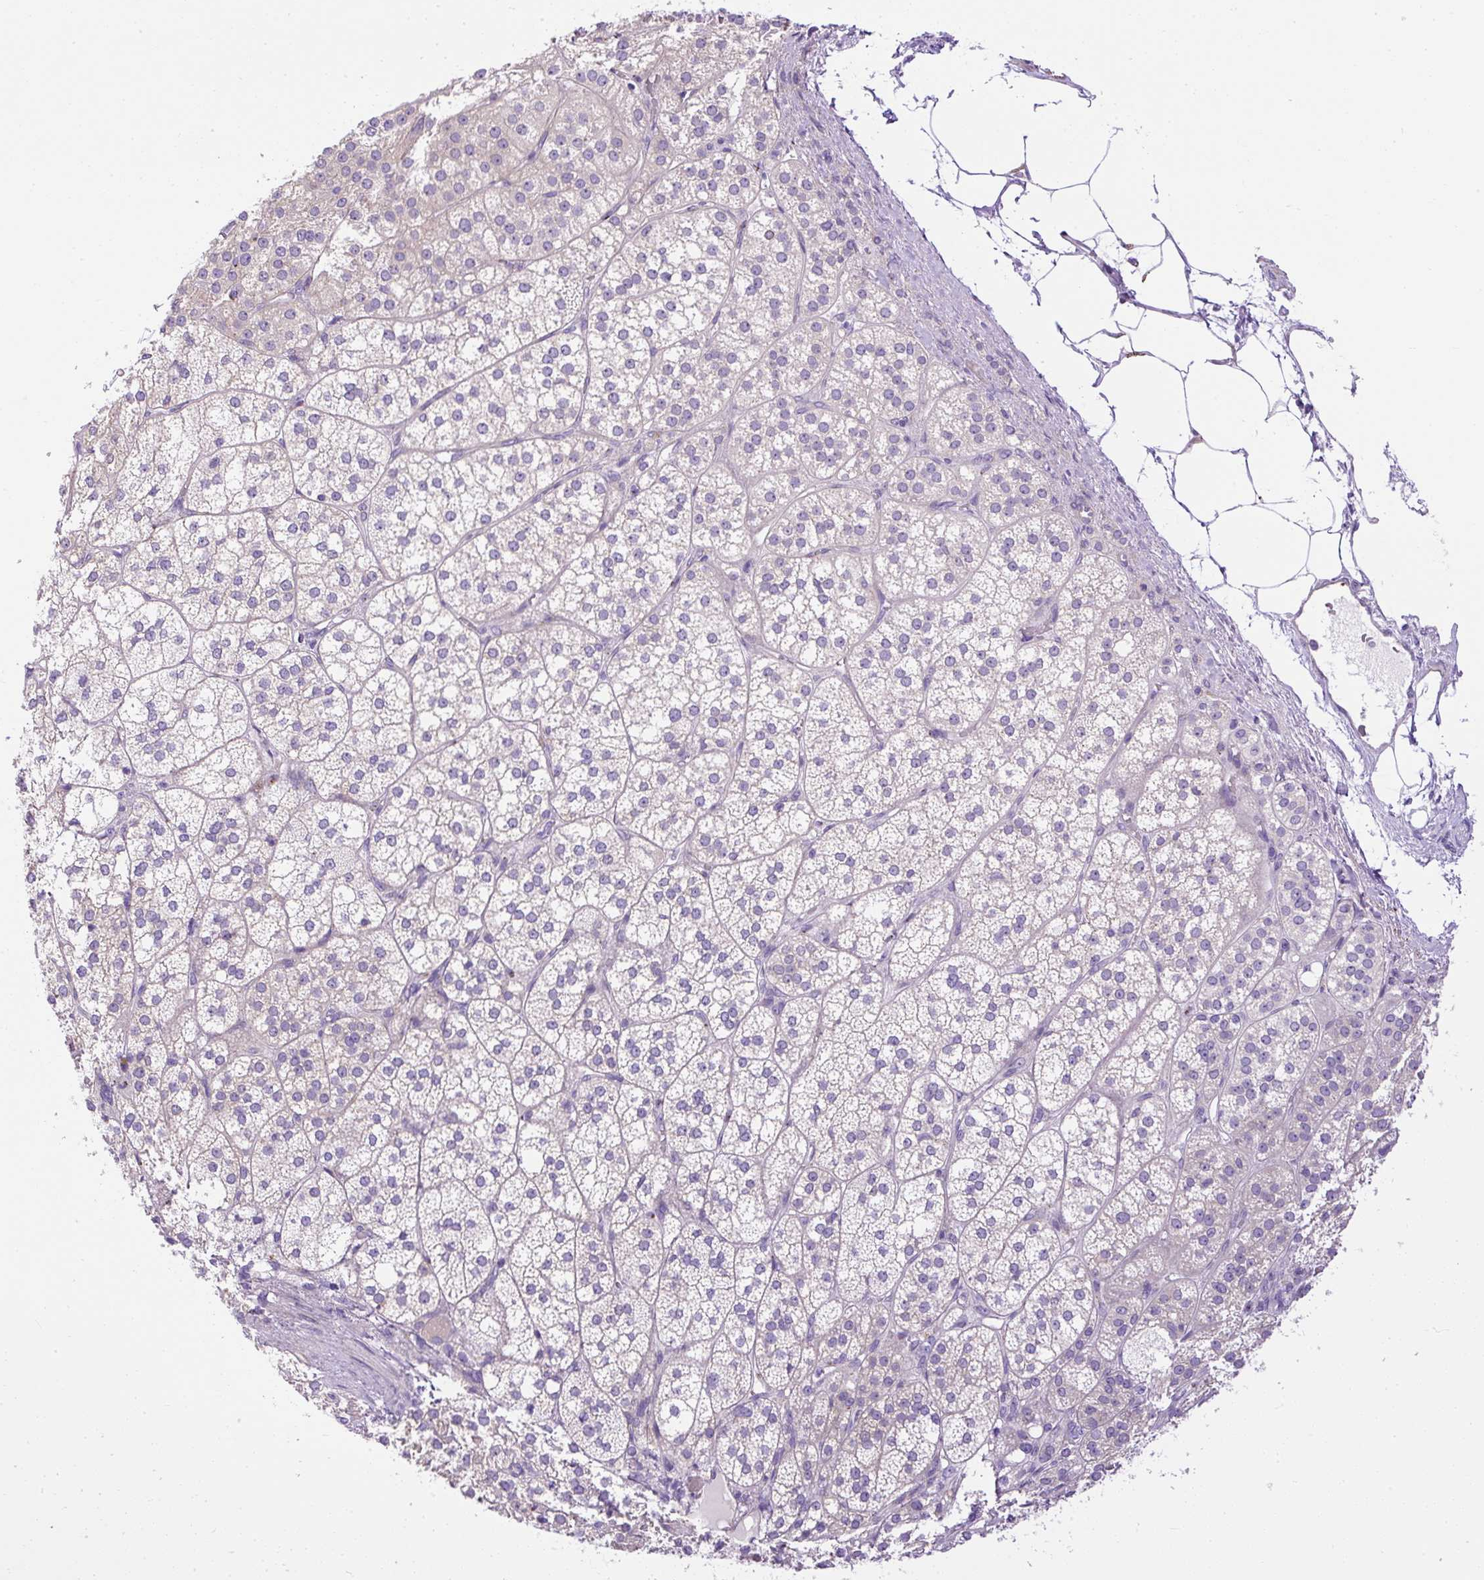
{"staining": {"intensity": "negative", "quantity": "none", "location": "none"}, "tissue": "adrenal gland", "cell_type": "Glandular cells", "image_type": "normal", "snomed": [{"axis": "morphology", "description": "Normal tissue, NOS"}, {"axis": "topography", "description": "Adrenal gland"}], "caption": "Adrenal gland stained for a protein using immunohistochemistry (IHC) displays no staining glandular cells.", "gene": "CFAP47", "patient": {"sex": "female", "age": 60}}